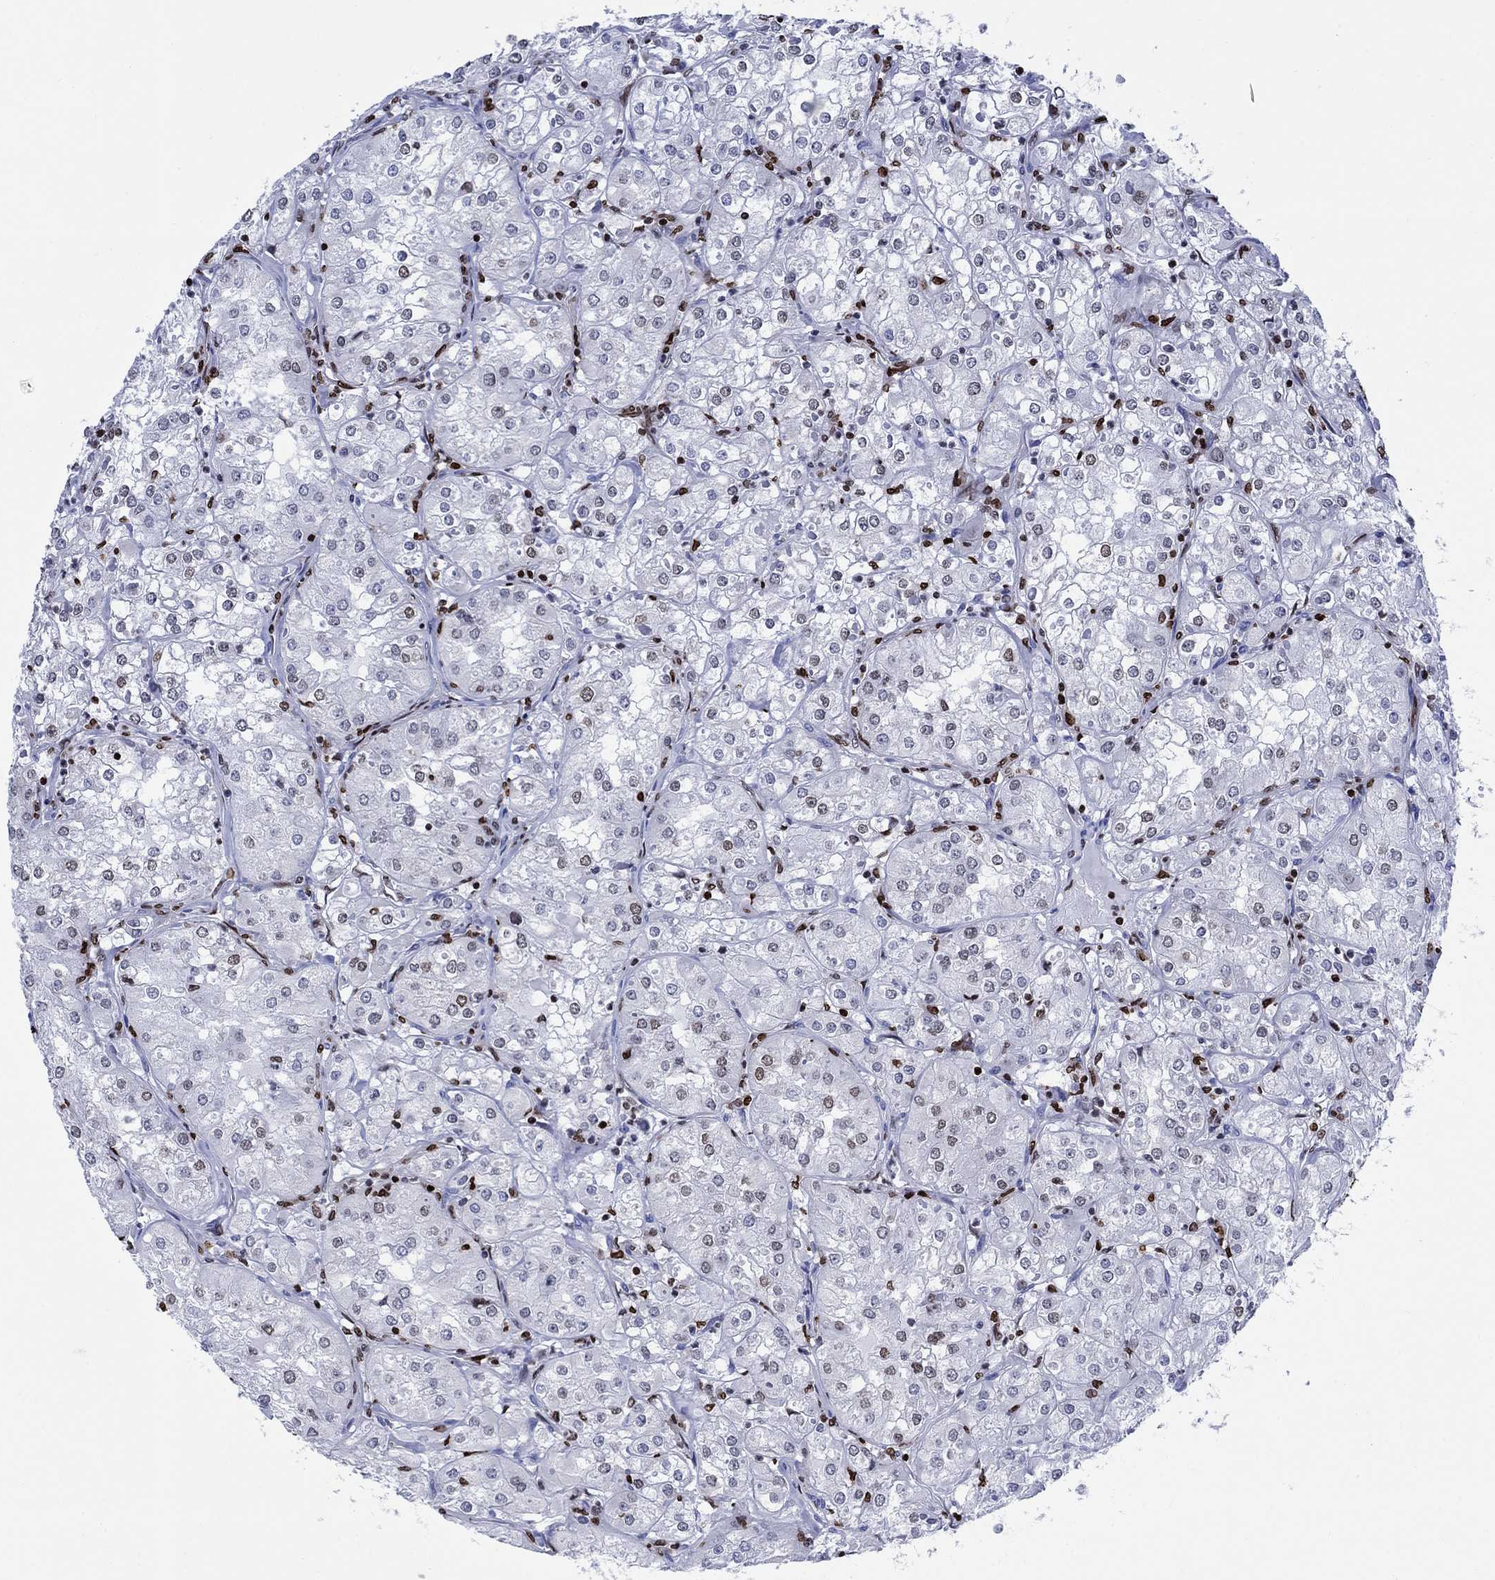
{"staining": {"intensity": "weak", "quantity": "<25%", "location": "nuclear"}, "tissue": "renal cancer", "cell_type": "Tumor cells", "image_type": "cancer", "snomed": [{"axis": "morphology", "description": "Adenocarcinoma, NOS"}, {"axis": "topography", "description": "Kidney"}], "caption": "An image of human adenocarcinoma (renal) is negative for staining in tumor cells.", "gene": "HMGA1", "patient": {"sex": "male", "age": 77}}